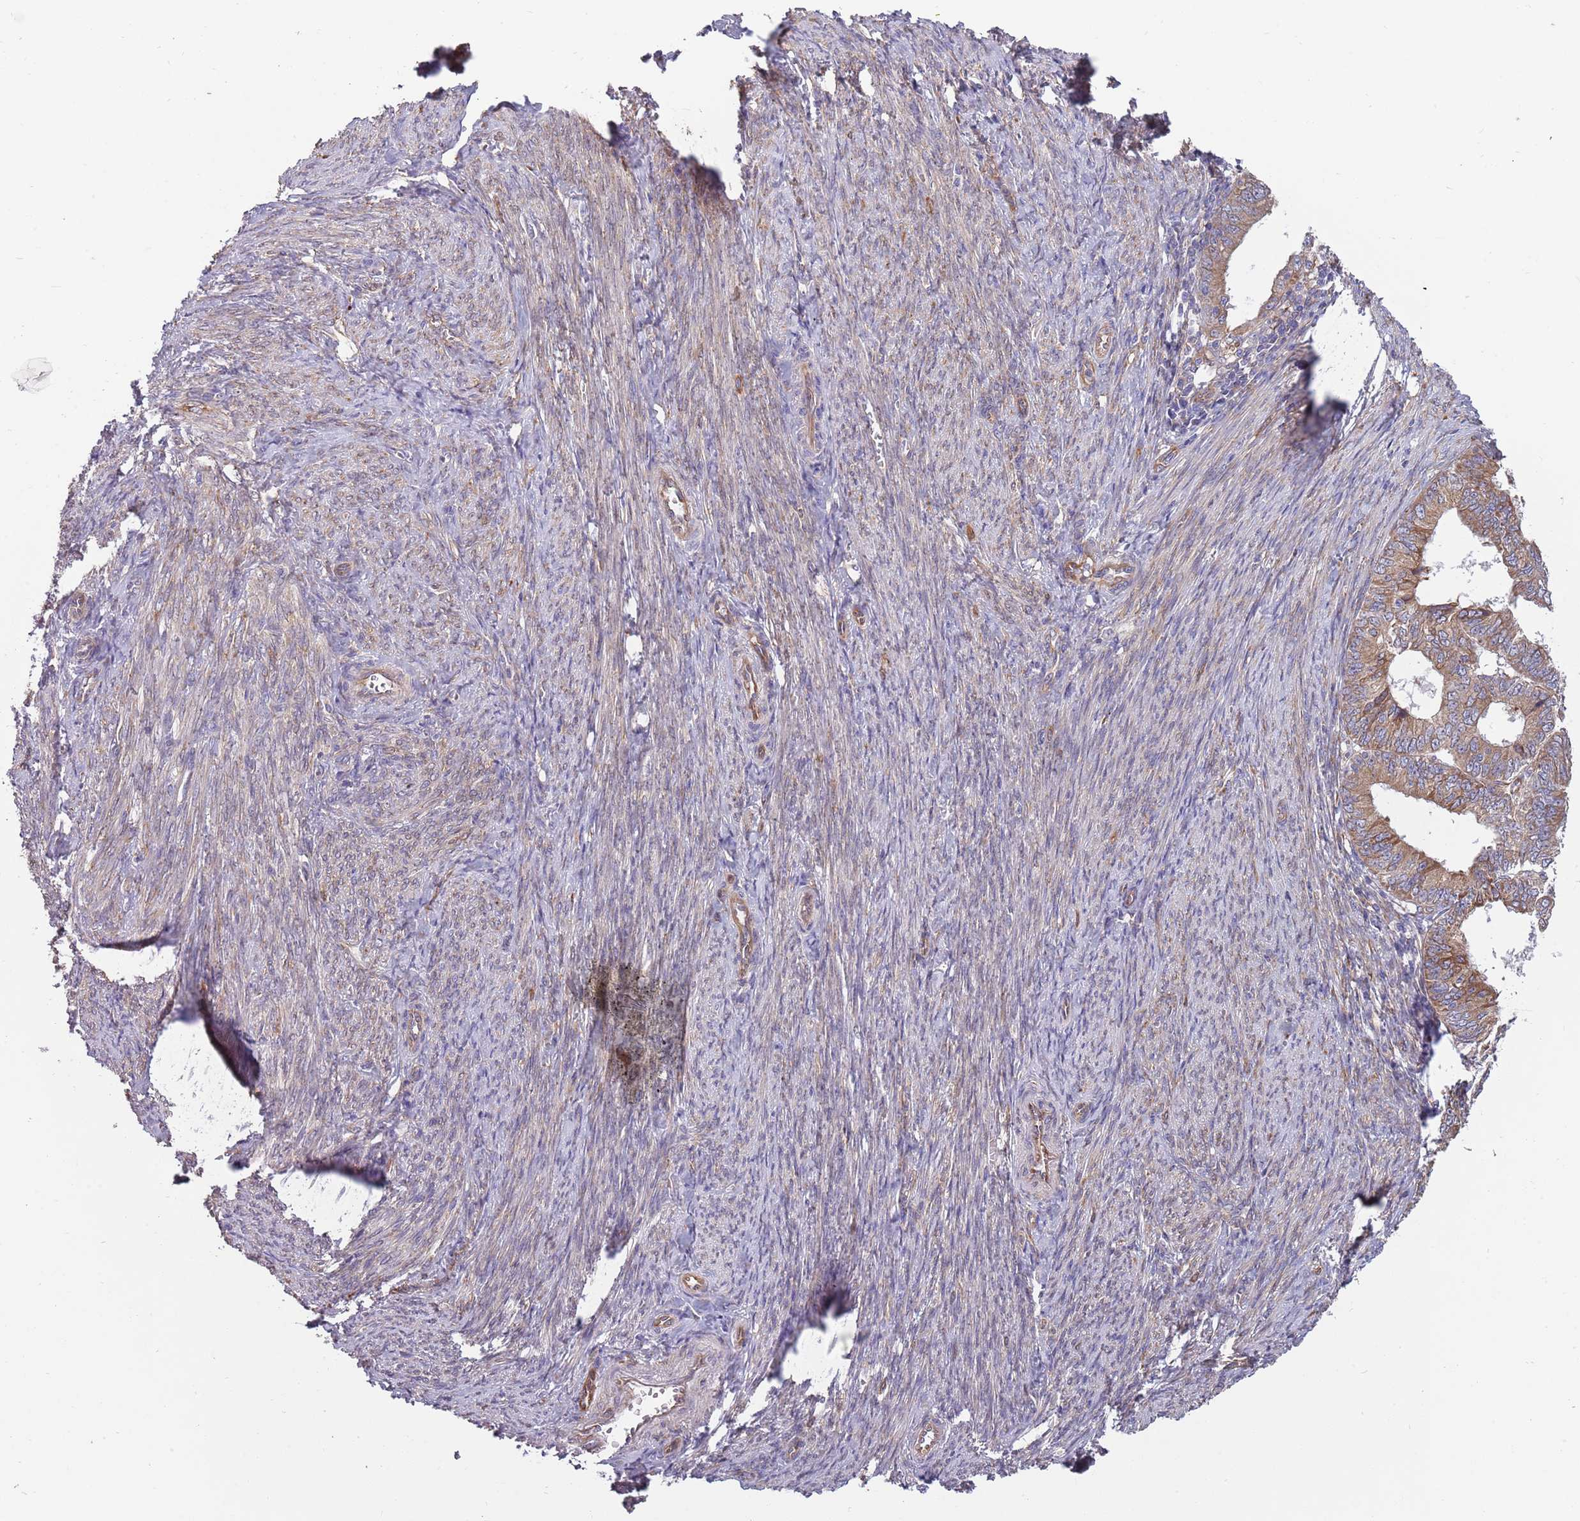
{"staining": {"intensity": "moderate", "quantity": ">75%", "location": "cytoplasmic/membranous"}, "tissue": "endometrial cancer", "cell_type": "Tumor cells", "image_type": "cancer", "snomed": [{"axis": "morphology", "description": "Adenocarcinoma, NOS"}, {"axis": "topography", "description": "Endometrium"}], "caption": "There is medium levels of moderate cytoplasmic/membranous staining in tumor cells of endometrial cancer (adenocarcinoma), as demonstrated by immunohistochemical staining (brown color).", "gene": "ARMCX6", "patient": {"sex": "female", "age": 56}}